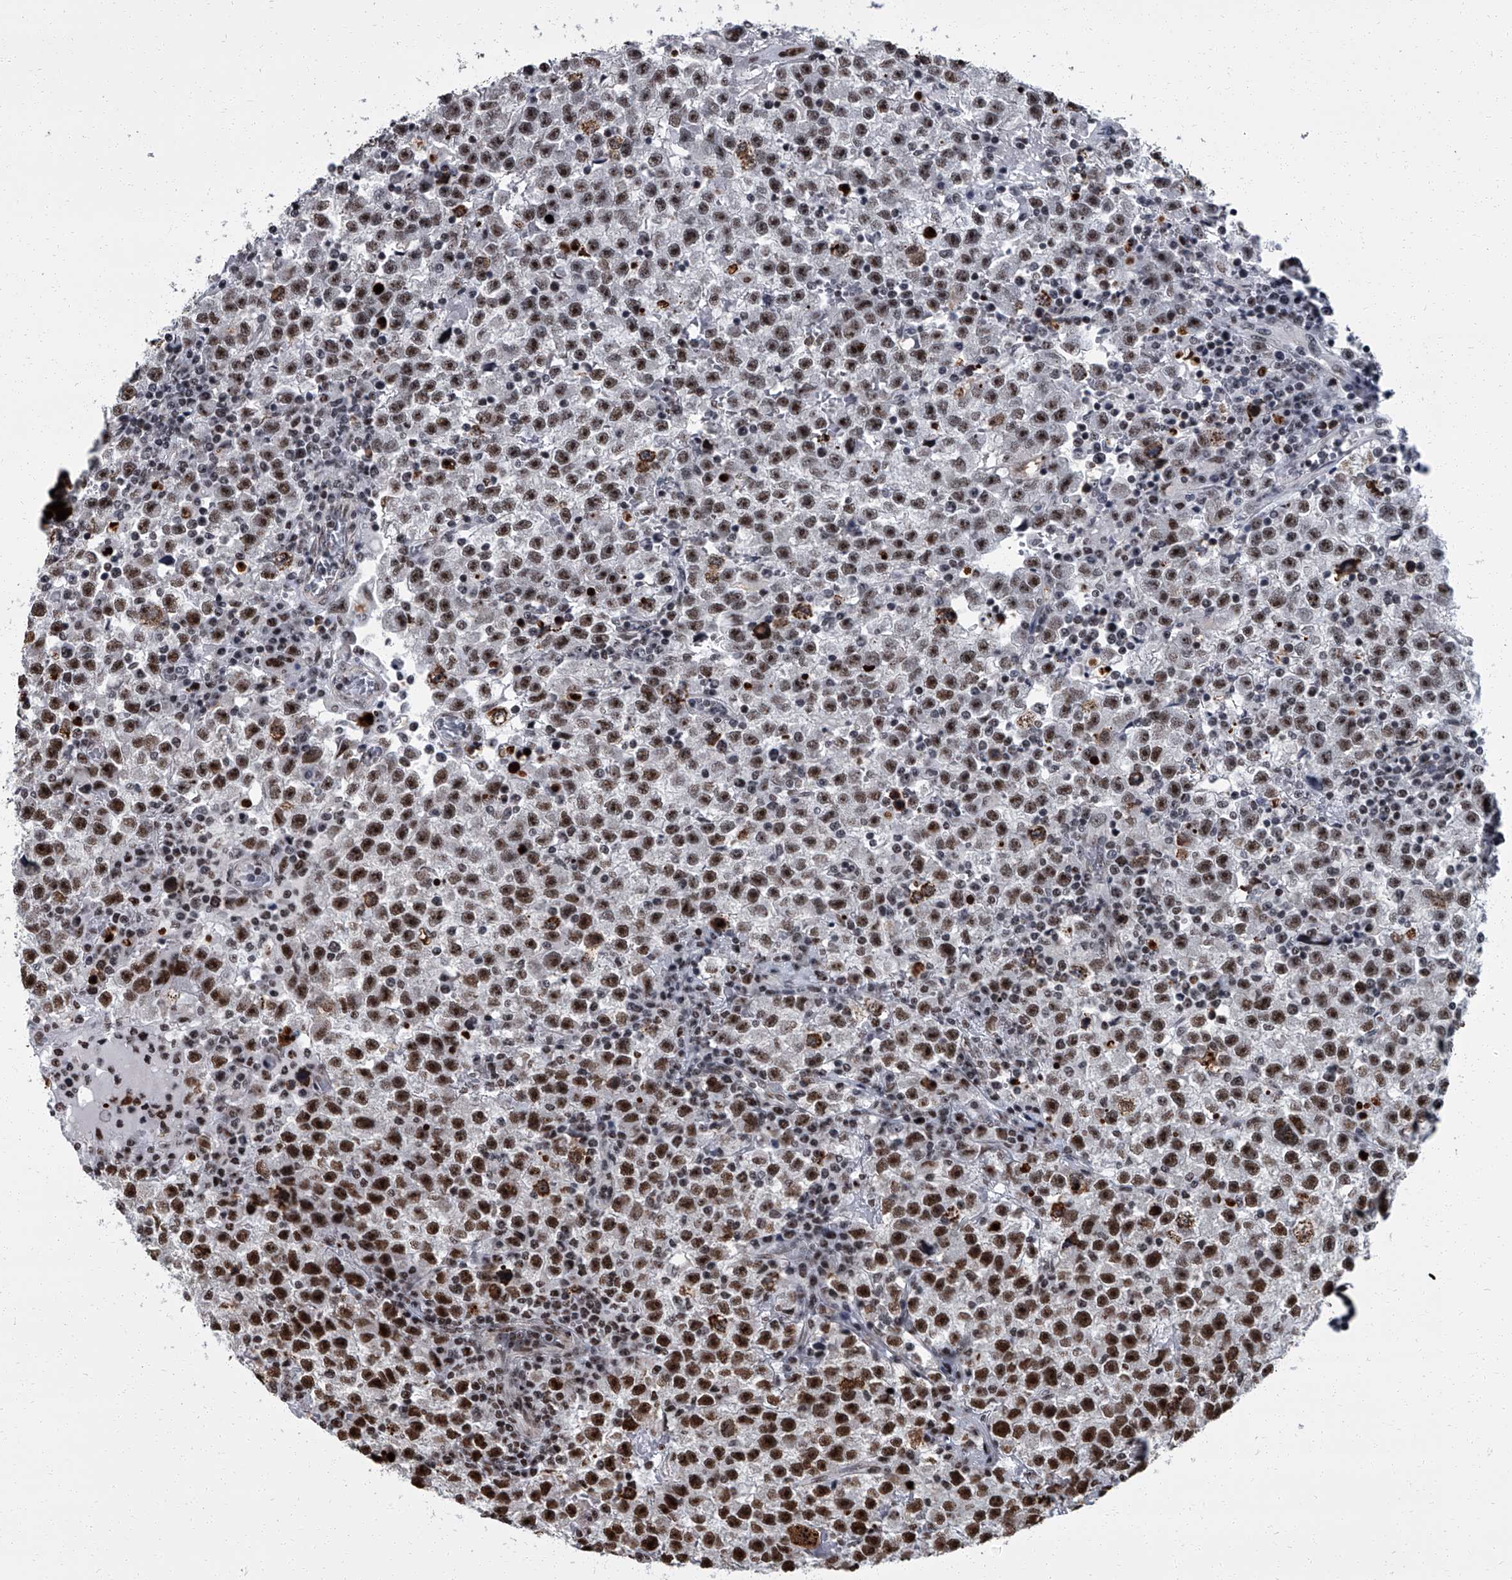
{"staining": {"intensity": "strong", "quantity": "25%-75%", "location": "nuclear"}, "tissue": "testis cancer", "cell_type": "Tumor cells", "image_type": "cancer", "snomed": [{"axis": "morphology", "description": "Seminoma, NOS"}, {"axis": "topography", "description": "Testis"}], "caption": "Protein staining of testis seminoma tissue shows strong nuclear expression in approximately 25%-75% of tumor cells.", "gene": "ZNF518B", "patient": {"sex": "male", "age": 22}}